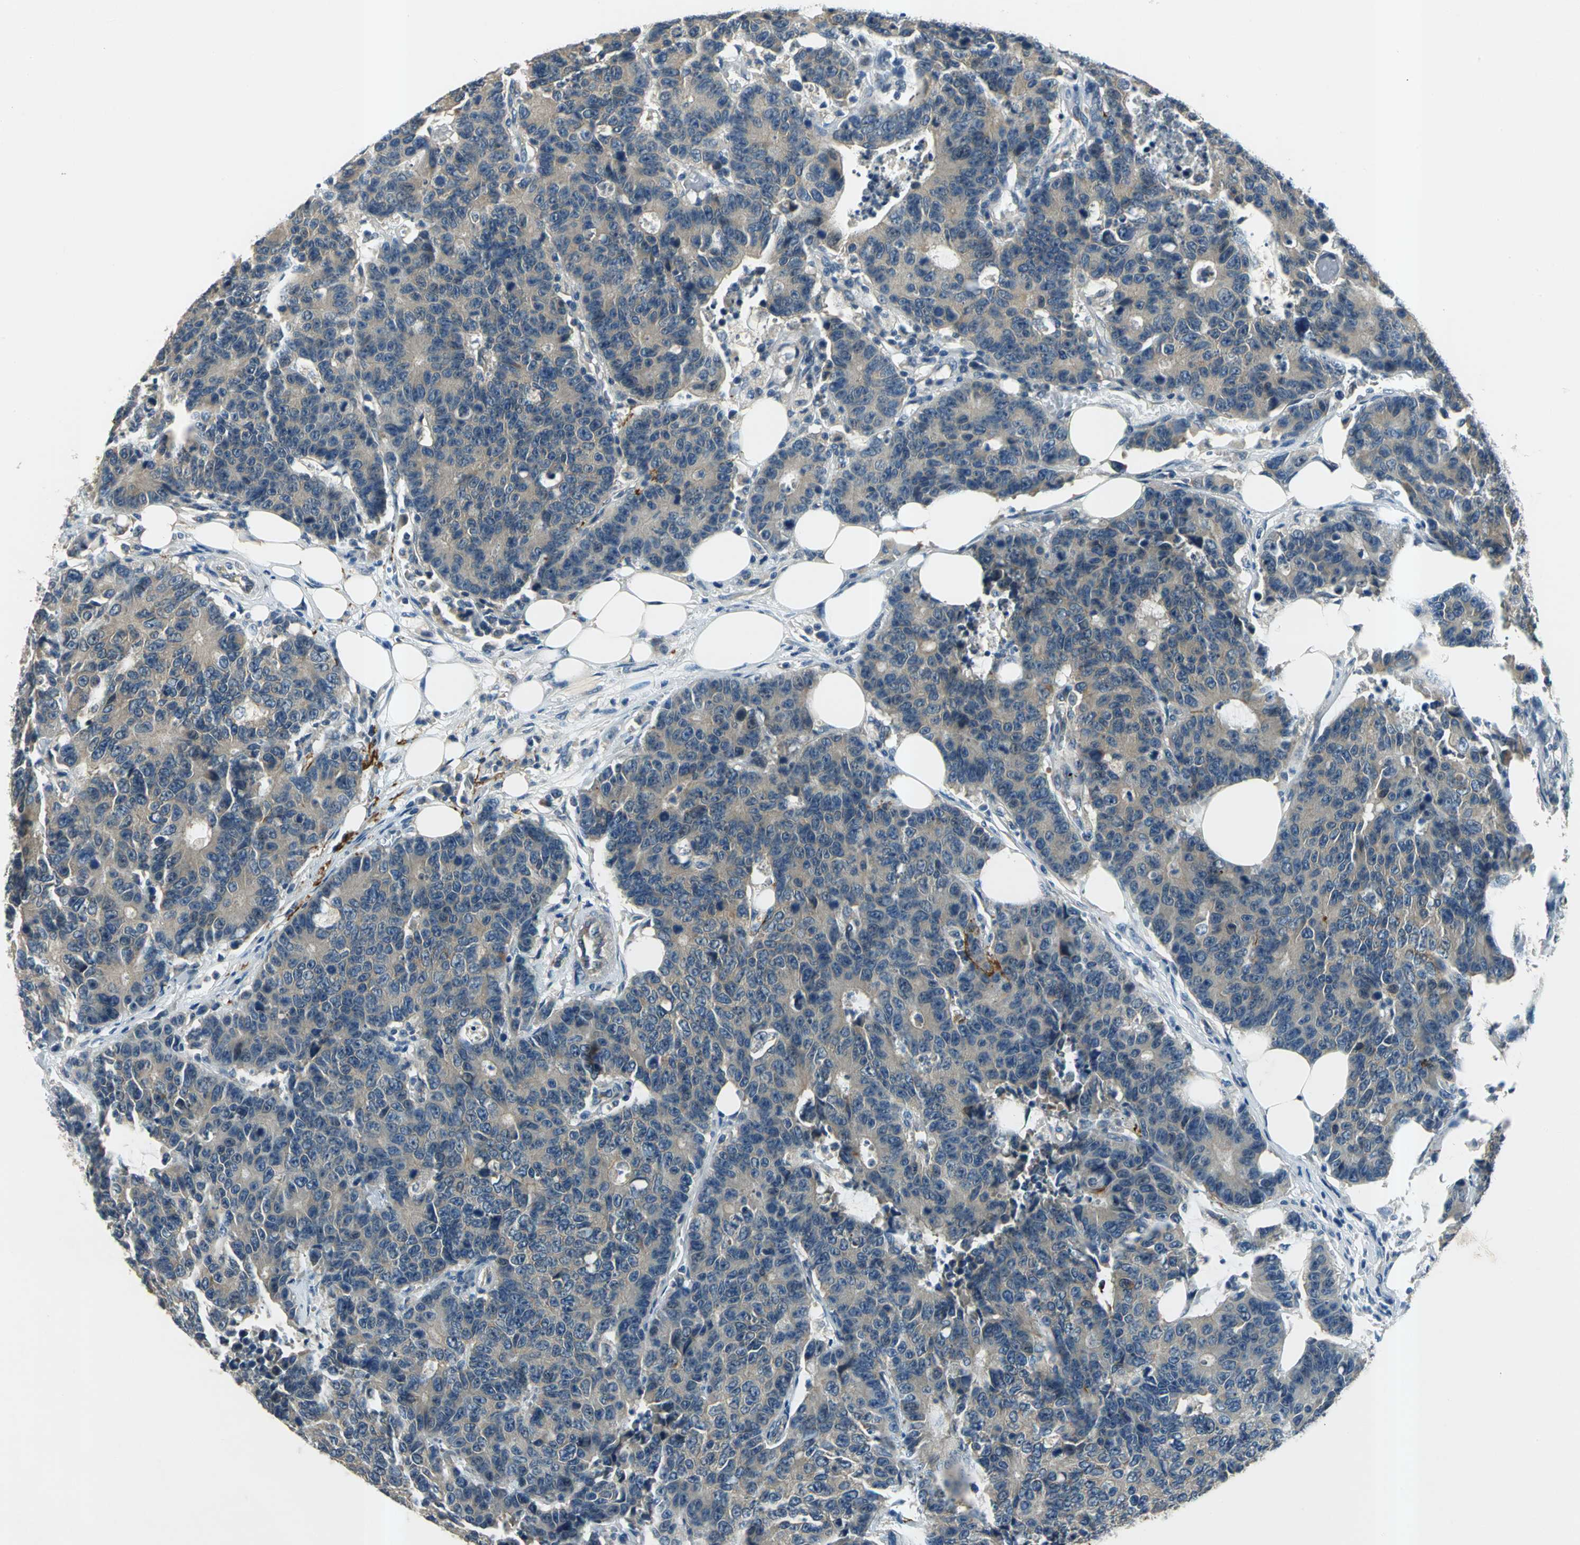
{"staining": {"intensity": "weak", "quantity": ">75%", "location": "cytoplasmic/membranous"}, "tissue": "colorectal cancer", "cell_type": "Tumor cells", "image_type": "cancer", "snomed": [{"axis": "morphology", "description": "Adenocarcinoma, NOS"}, {"axis": "topography", "description": "Colon"}], "caption": "Immunohistochemistry (IHC) histopathology image of colorectal adenocarcinoma stained for a protein (brown), which reveals low levels of weak cytoplasmic/membranous staining in about >75% of tumor cells.", "gene": "SLC16A7", "patient": {"sex": "female", "age": 86}}